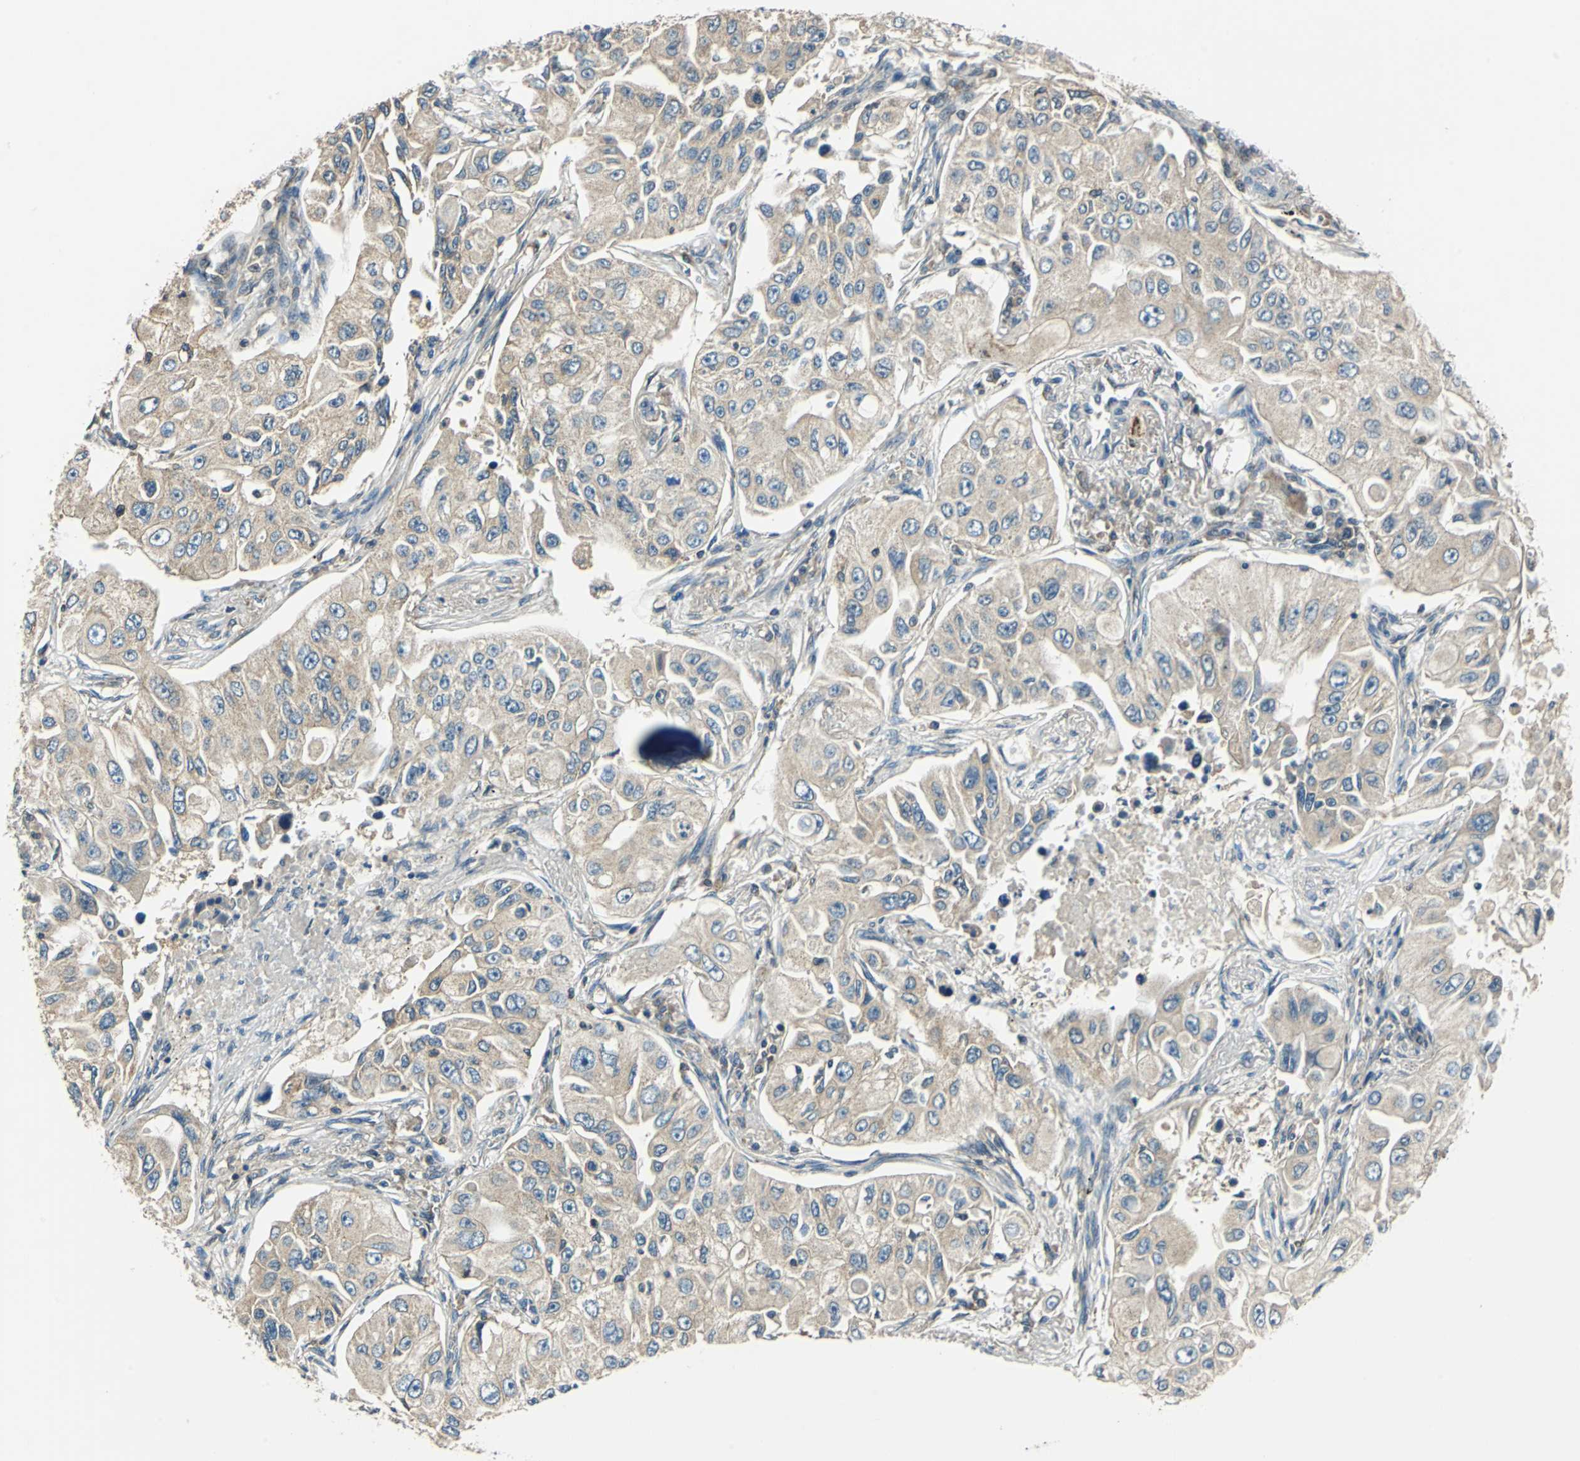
{"staining": {"intensity": "weak", "quantity": ">75%", "location": "cytoplasmic/membranous"}, "tissue": "lung cancer", "cell_type": "Tumor cells", "image_type": "cancer", "snomed": [{"axis": "morphology", "description": "Adenocarcinoma, NOS"}, {"axis": "topography", "description": "Lung"}], "caption": "About >75% of tumor cells in lung adenocarcinoma display weak cytoplasmic/membranous protein staining as visualized by brown immunohistochemical staining.", "gene": "CPA3", "patient": {"sex": "male", "age": 84}}